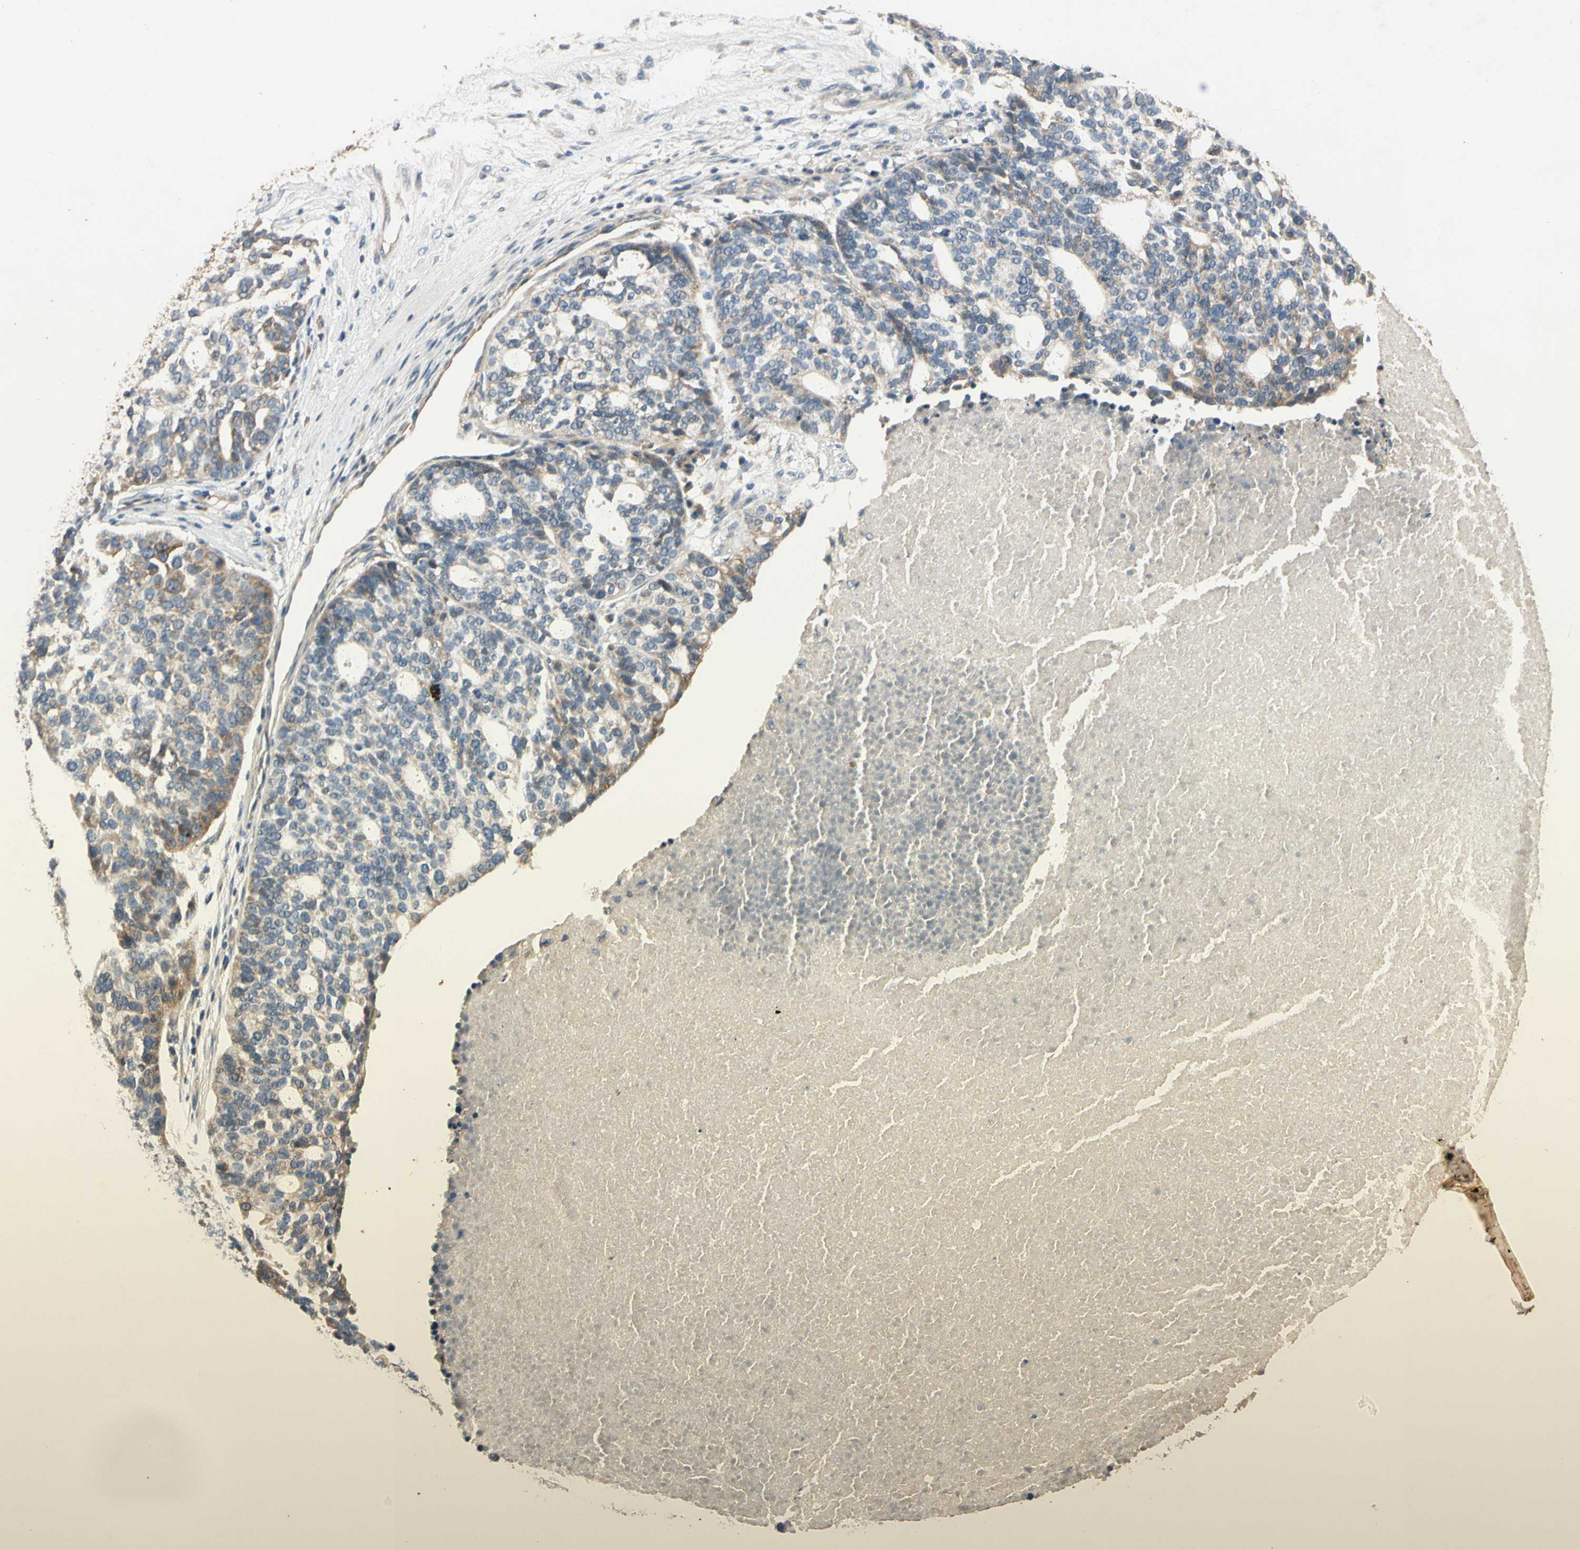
{"staining": {"intensity": "weak", "quantity": "<25%", "location": "cytoplasmic/membranous"}, "tissue": "ovarian cancer", "cell_type": "Tumor cells", "image_type": "cancer", "snomed": [{"axis": "morphology", "description": "Cystadenocarcinoma, serous, NOS"}, {"axis": "topography", "description": "Ovary"}], "caption": "Immunohistochemical staining of ovarian serous cystadenocarcinoma demonstrates no significant staining in tumor cells. (Brightfield microscopy of DAB immunohistochemistry at high magnification).", "gene": "ALKBH3", "patient": {"sex": "female", "age": 59}}